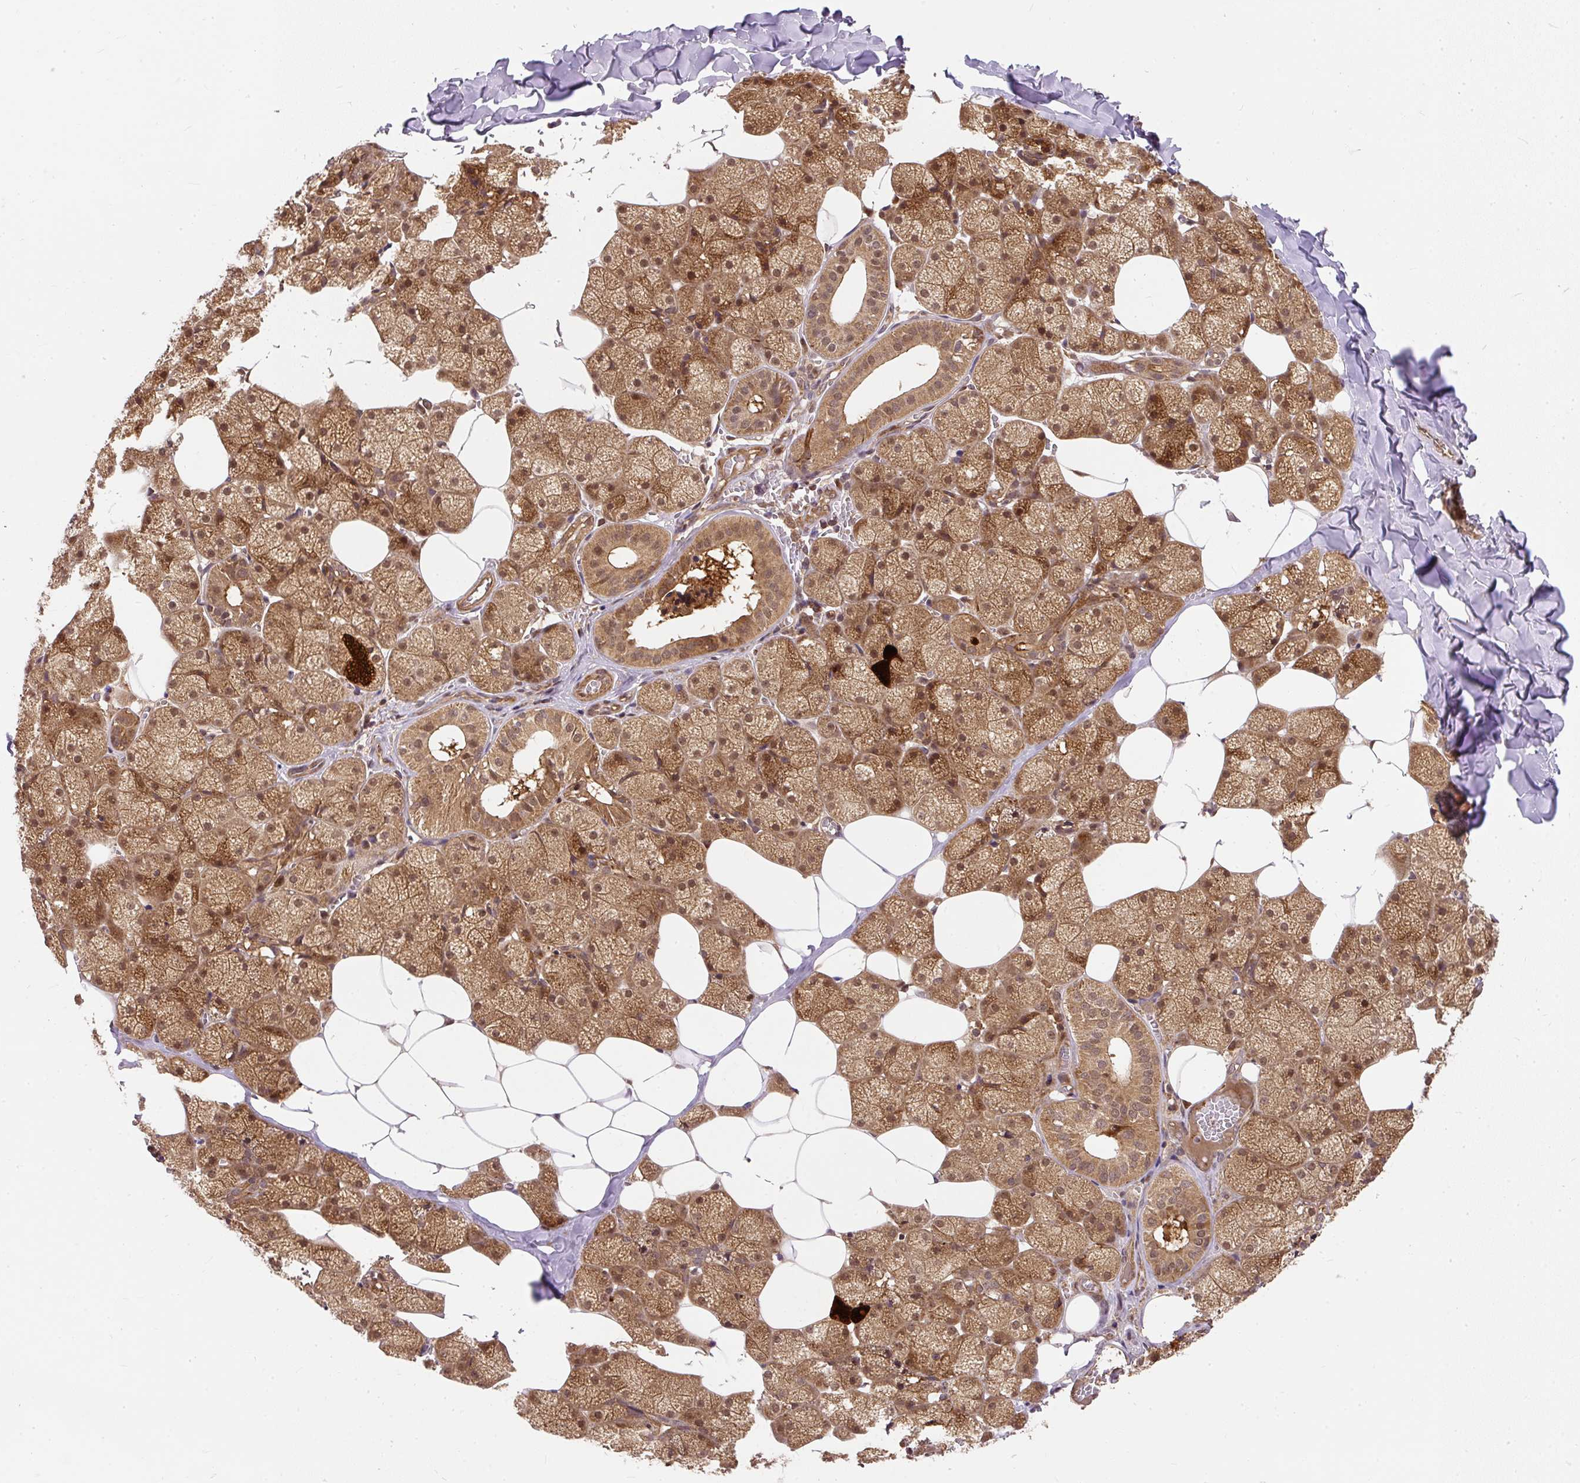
{"staining": {"intensity": "strong", "quantity": ">75%", "location": "cytoplasmic/membranous,nuclear"}, "tissue": "salivary gland", "cell_type": "Glandular cells", "image_type": "normal", "snomed": [{"axis": "morphology", "description": "Normal tissue, NOS"}, {"axis": "topography", "description": "Salivary gland"}, {"axis": "topography", "description": "Peripheral nerve tissue"}], "caption": "Immunohistochemistry histopathology image of unremarkable salivary gland: salivary gland stained using immunohistochemistry demonstrates high levels of strong protein expression localized specifically in the cytoplasmic/membranous,nuclear of glandular cells, appearing as a cytoplasmic/membranous,nuclear brown color.", "gene": "PSMD1", "patient": {"sex": "male", "age": 38}}